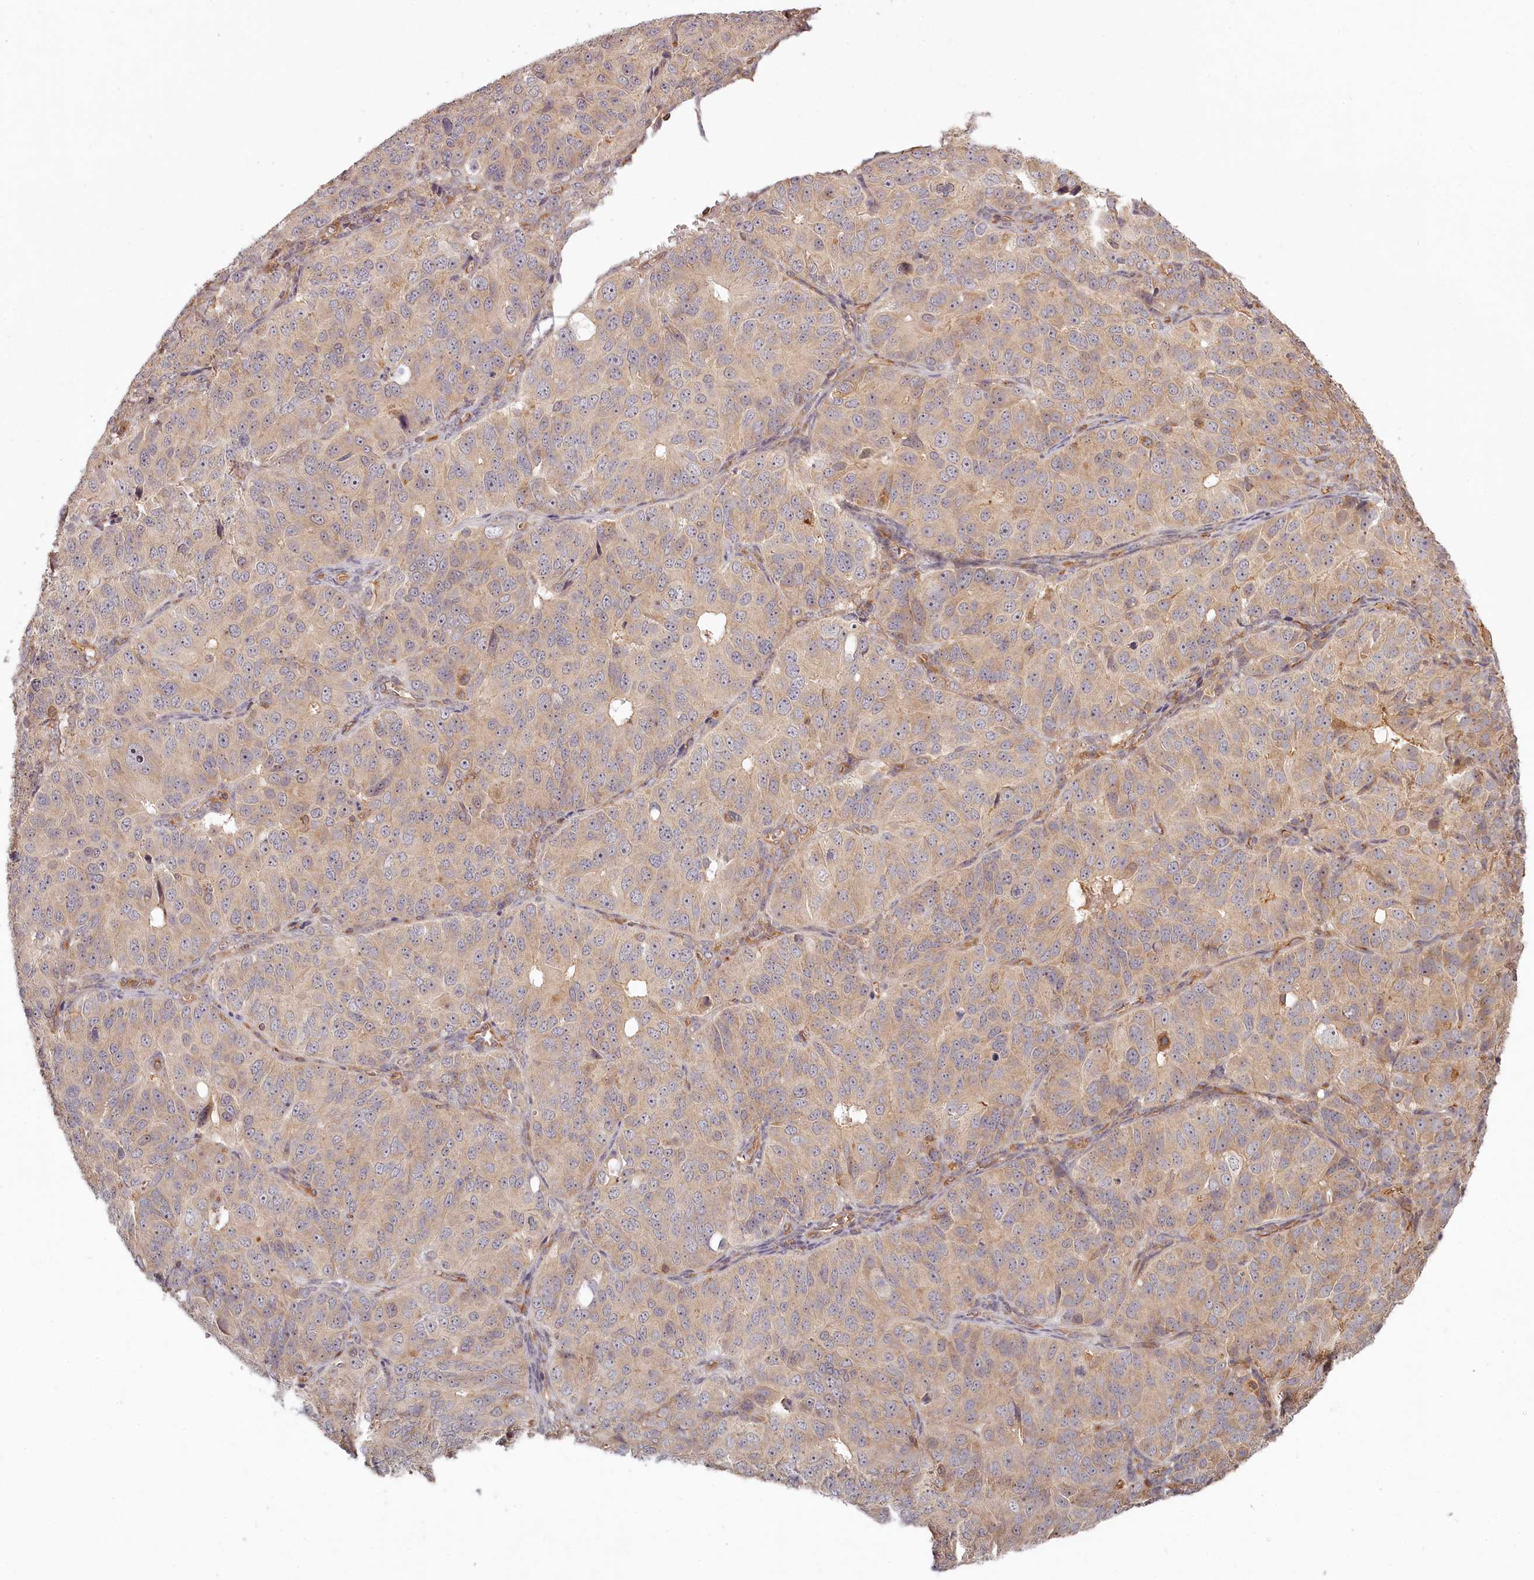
{"staining": {"intensity": "weak", "quantity": ">75%", "location": "cytoplasmic/membranous"}, "tissue": "ovarian cancer", "cell_type": "Tumor cells", "image_type": "cancer", "snomed": [{"axis": "morphology", "description": "Carcinoma, endometroid"}, {"axis": "topography", "description": "Ovary"}], "caption": "High-power microscopy captured an immunohistochemistry image of ovarian cancer, revealing weak cytoplasmic/membranous positivity in about >75% of tumor cells.", "gene": "TMIE", "patient": {"sex": "female", "age": 51}}